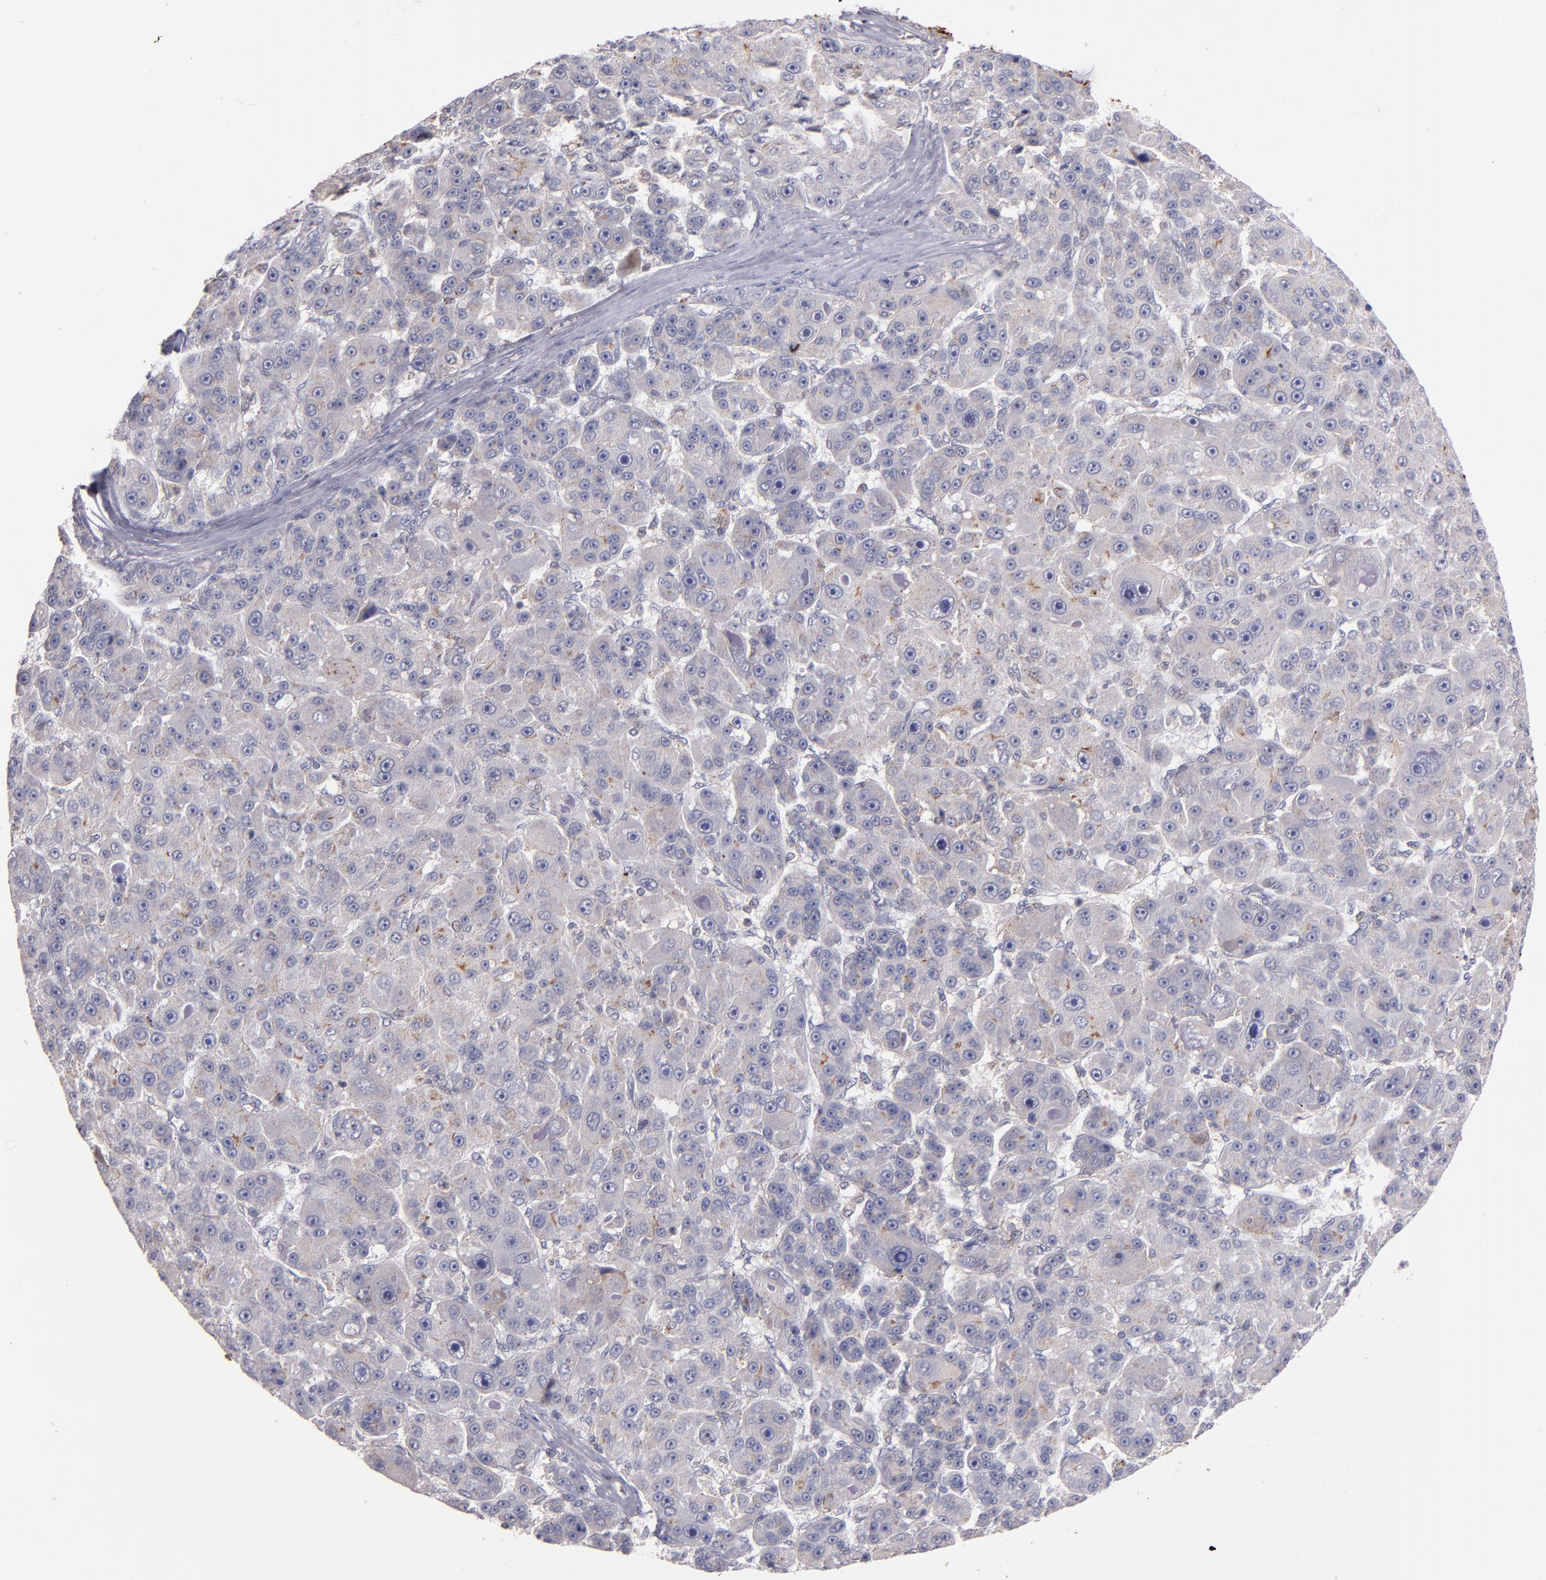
{"staining": {"intensity": "weak", "quantity": "<25%", "location": "cytoplasmic/membranous"}, "tissue": "liver cancer", "cell_type": "Tumor cells", "image_type": "cancer", "snomed": [{"axis": "morphology", "description": "Carcinoma, Hepatocellular, NOS"}, {"axis": "topography", "description": "Liver"}], "caption": "Liver cancer stained for a protein using immunohistochemistry (IHC) shows no staining tumor cells.", "gene": "SYP", "patient": {"sex": "male", "age": 76}}